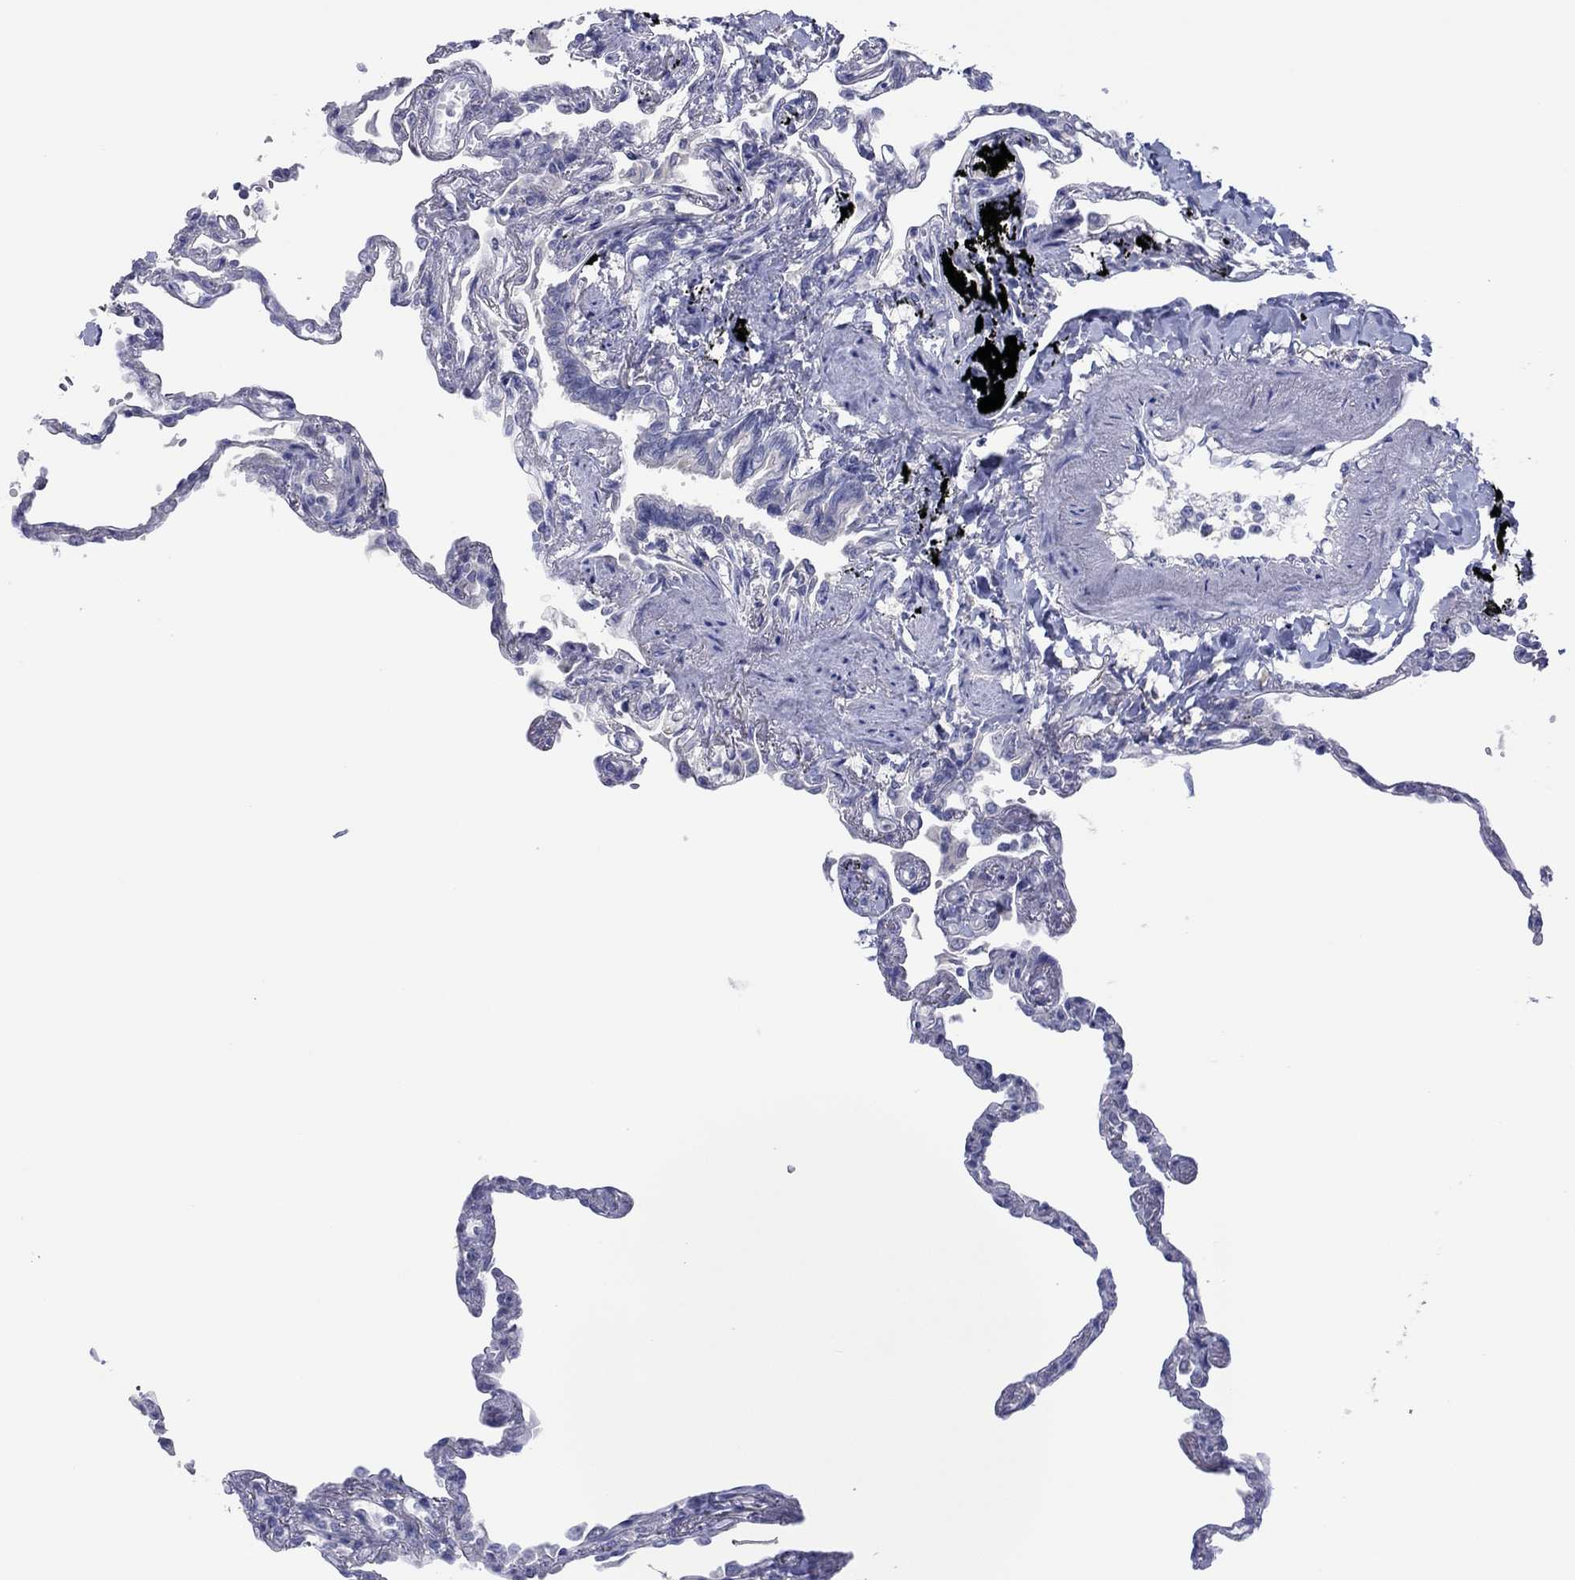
{"staining": {"intensity": "negative", "quantity": "none", "location": "none"}, "tissue": "lung", "cell_type": "Alveolar cells", "image_type": "normal", "snomed": [{"axis": "morphology", "description": "Normal tissue, NOS"}, {"axis": "topography", "description": "Lung"}], "caption": "Protein analysis of unremarkable lung displays no significant expression in alveolar cells.", "gene": "CYP2B6", "patient": {"sex": "male", "age": 78}}